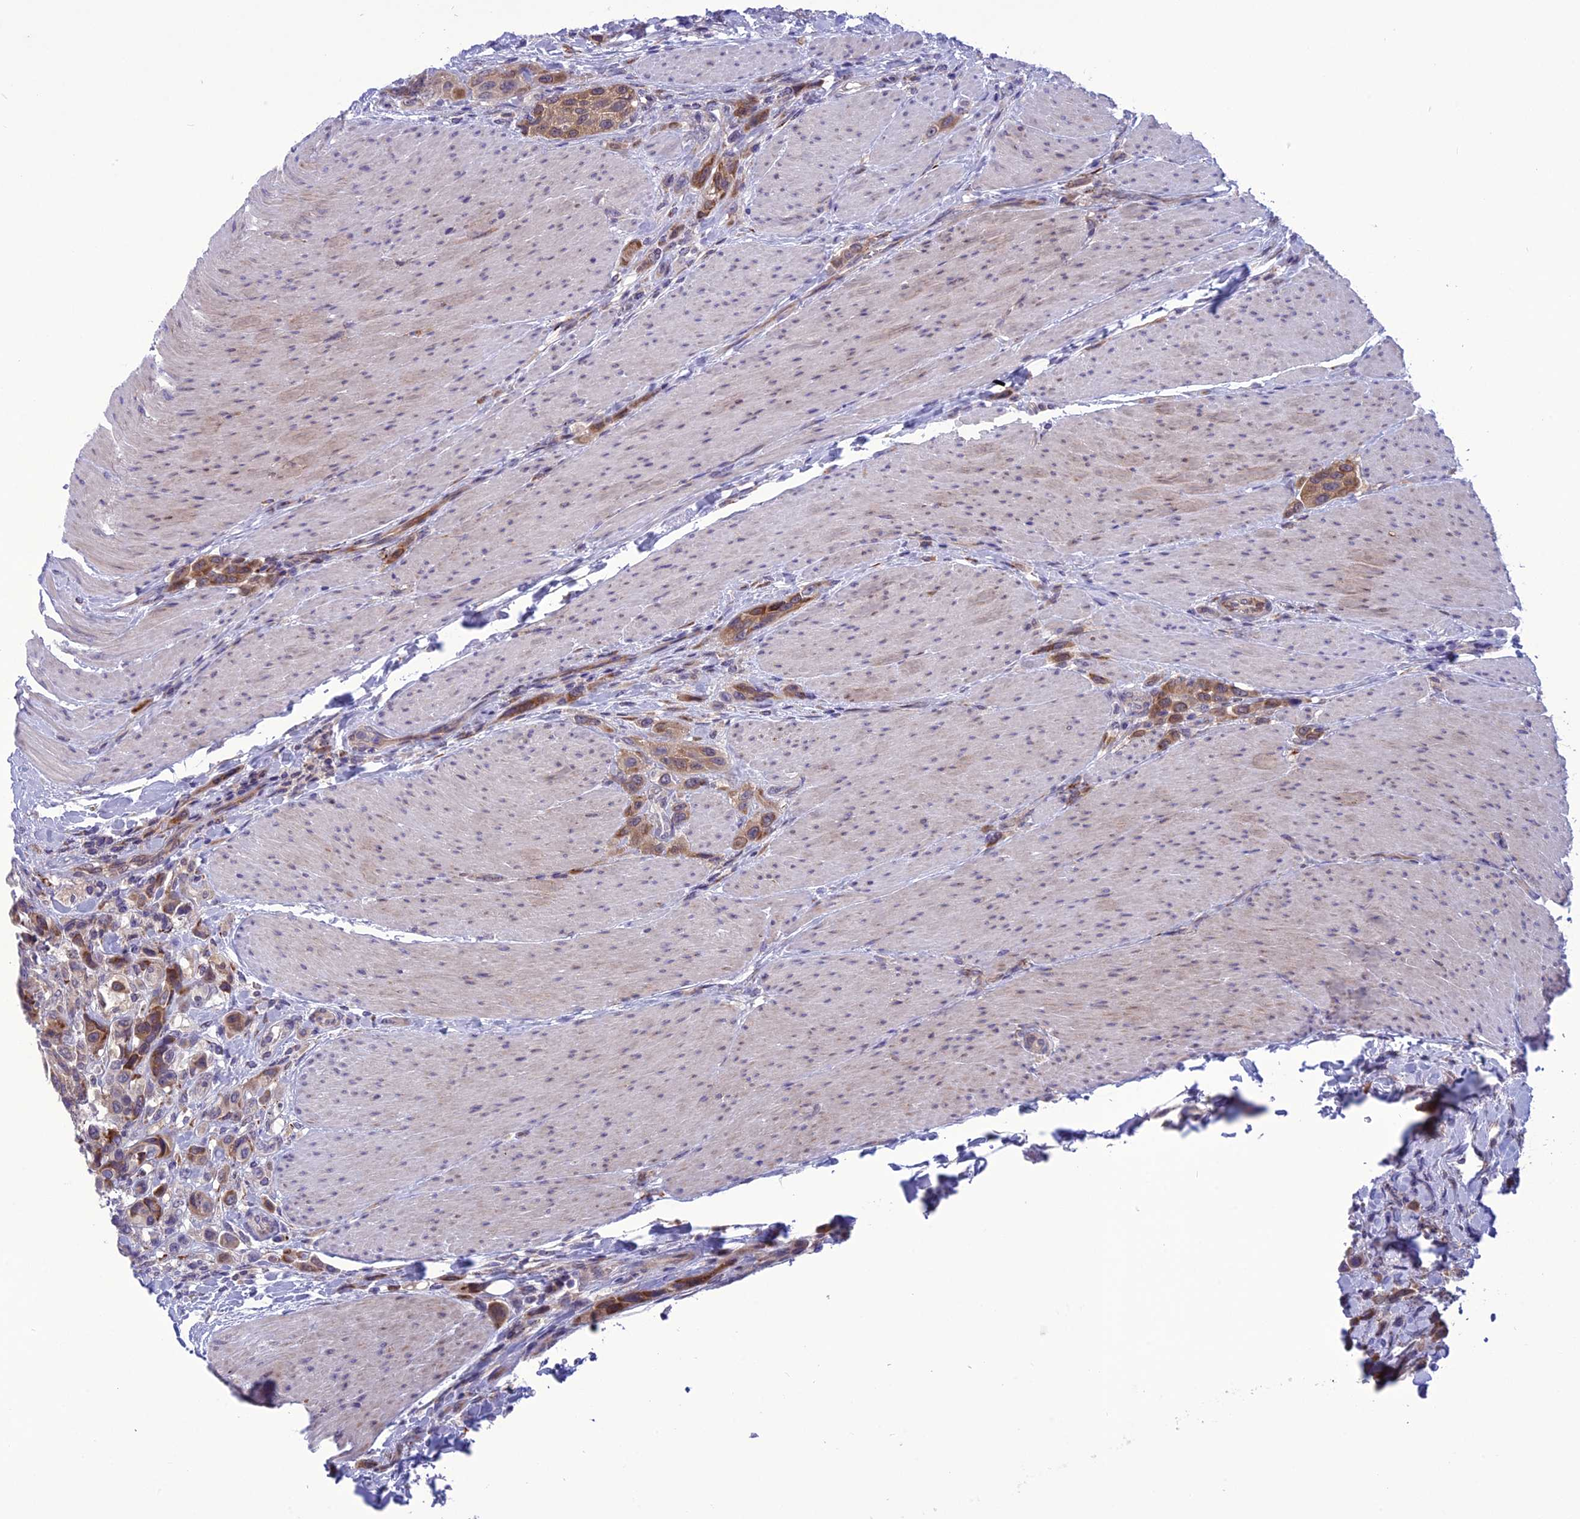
{"staining": {"intensity": "moderate", "quantity": ">75%", "location": "cytoplasmic/membranous"}, "tissue": "urothelial cancer", "cell_type": "Tumor cells", "image_type": "cancer", "snomed": [{"axis": "morphology", "description": "Urothelial carcinoma, High grade"}, {"axis": "topography", "description": "Urinary bladder"}], "caption": "Immunohistochemical staining of human urothelial carcinoma (high-grade) reveals medium levels of moderate cytoplasmic/membranous expression in about >75% of tumor cells.", "gene": "PSMF1", "patient": {"sex": "male", "age": 50}}